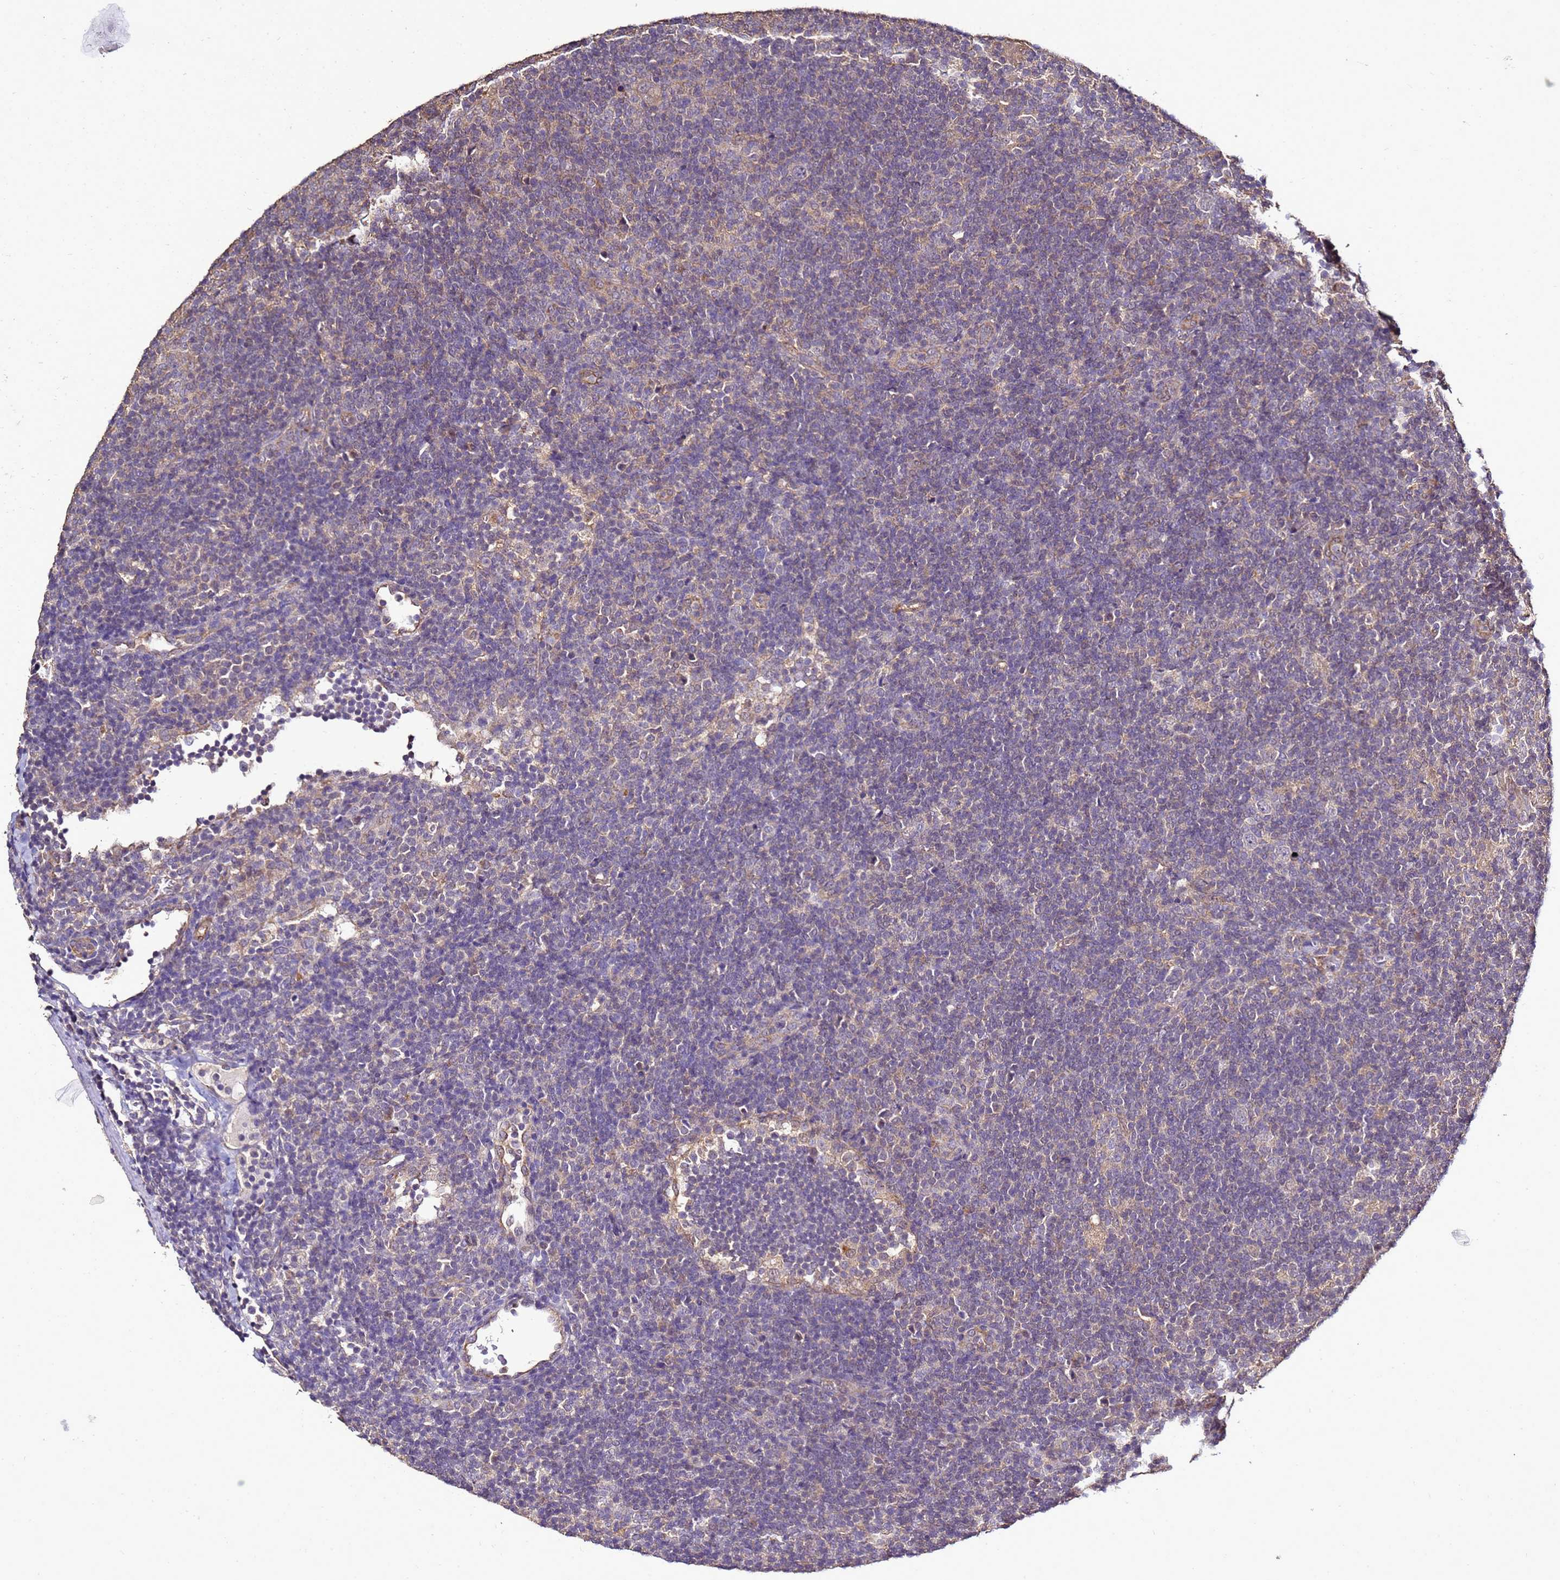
{"staining": {"intensity": "negative", "quantity": "none", "location": "none"}, "tissue": "lymphoma", "cell_type": "Tumor cells", "image_type": "cancer", "snomed": [{"axis": "morphology", "description": "Hodgkin's disease, NOS"}, {"axis": "topography", "description": "Lymph node"}], "caption": "A photomicrograph of human lymphoma is negative for staining in tumor cells.", "gene": "ENOPH1", "patient": {"sex": "female", "age": 57}}